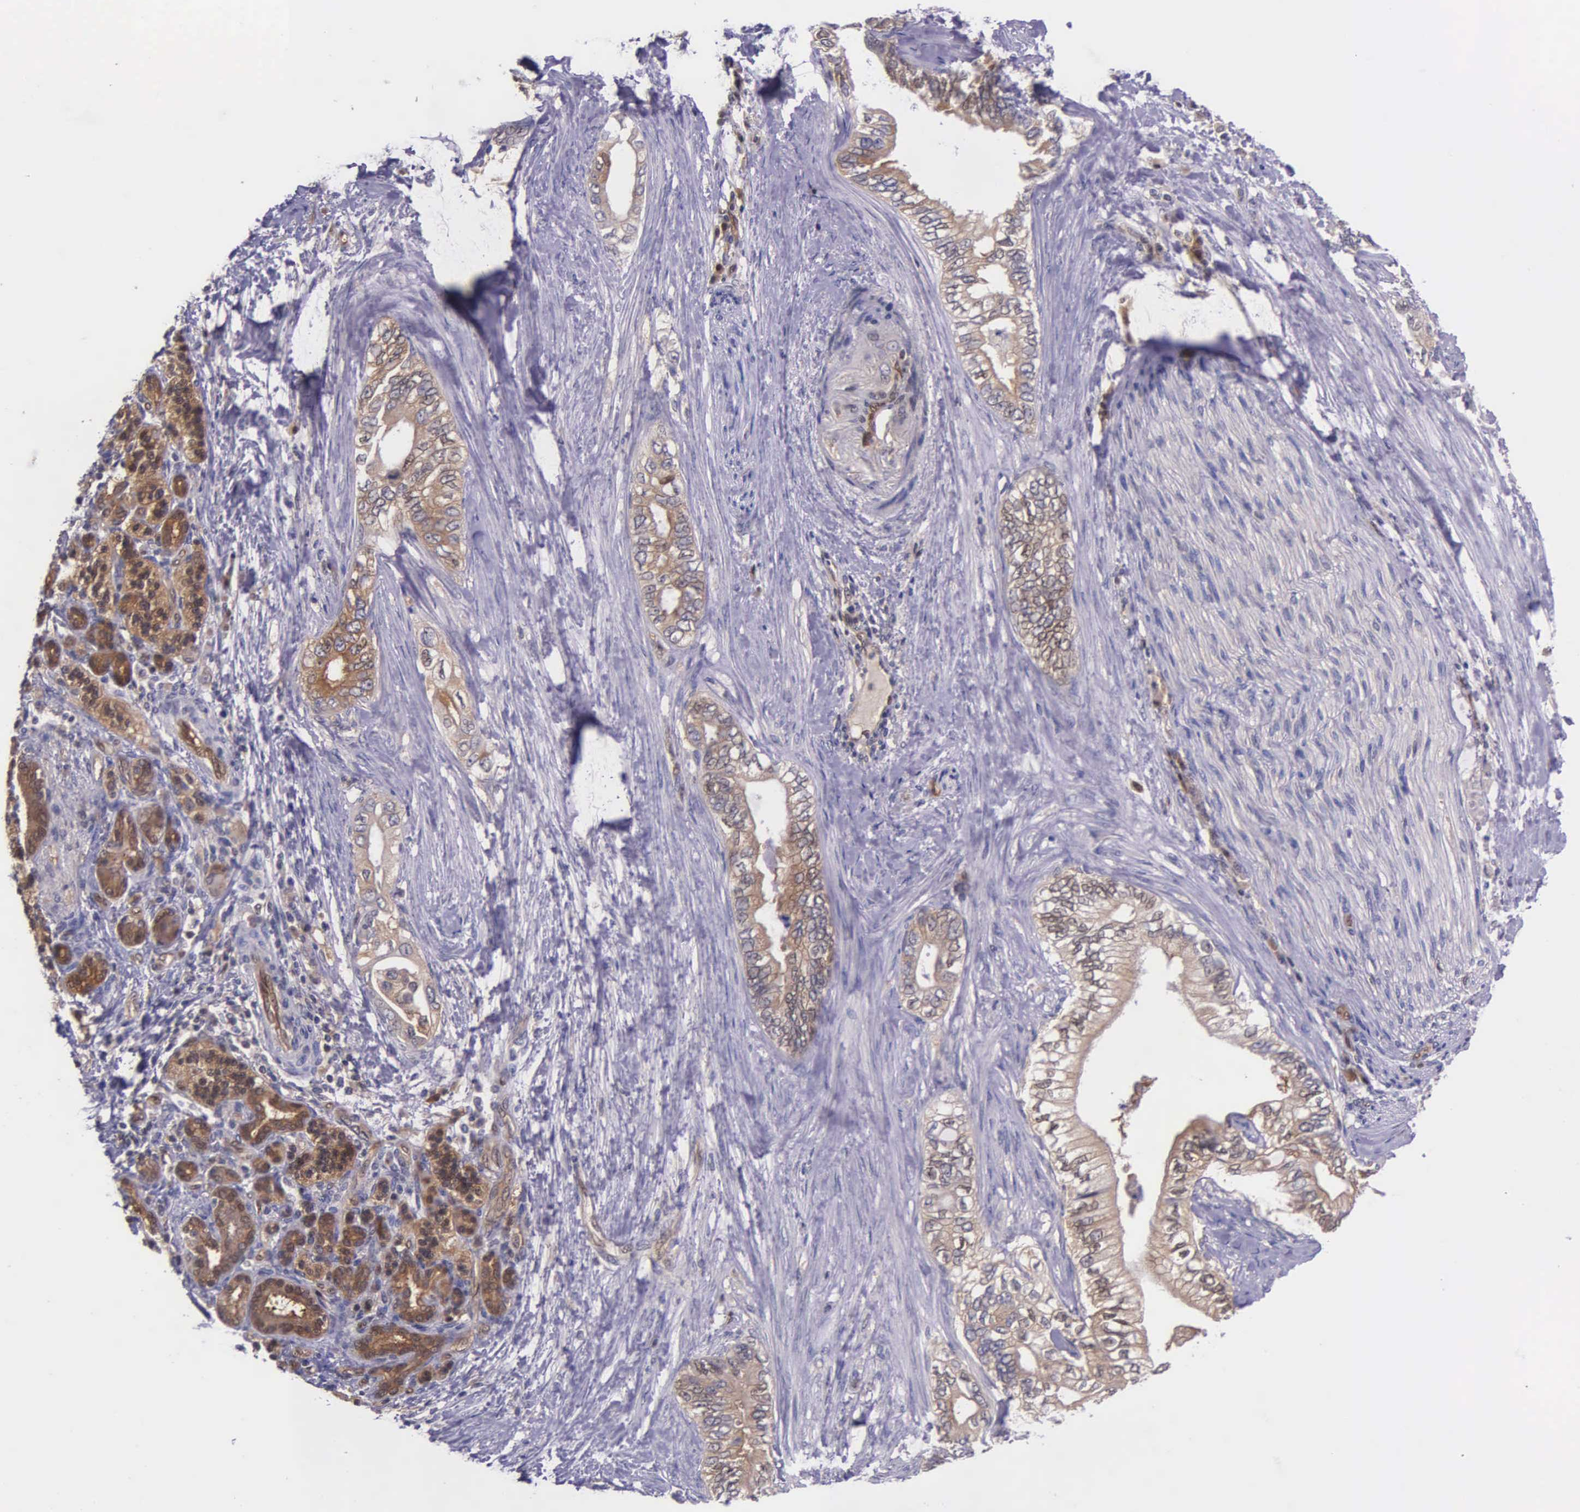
{"staining": {"intensity": "moderate", "quantity": ">75%", "location": "cytoplasmic/membranous"}, "tissue": "pancreatic cancer", "cell_type": "Tumor cells", "image_type": "cancer", "snomed": [{"axis": "morphology", "description": "Adenocarcinoma, NOS"}, {"axis": "topography", "description": "Pancreas"}], "caption": "DAB (3,3'-diaminobenzidine) immunohistochemical staining of human adenocarcinoma (pancreatic) demonstrates moderate cytoplasmic/membranous protein staining in about >75% of tumor cells.", "gene": "GMPR2", "patient": {"sex": "female", "age": 66}}